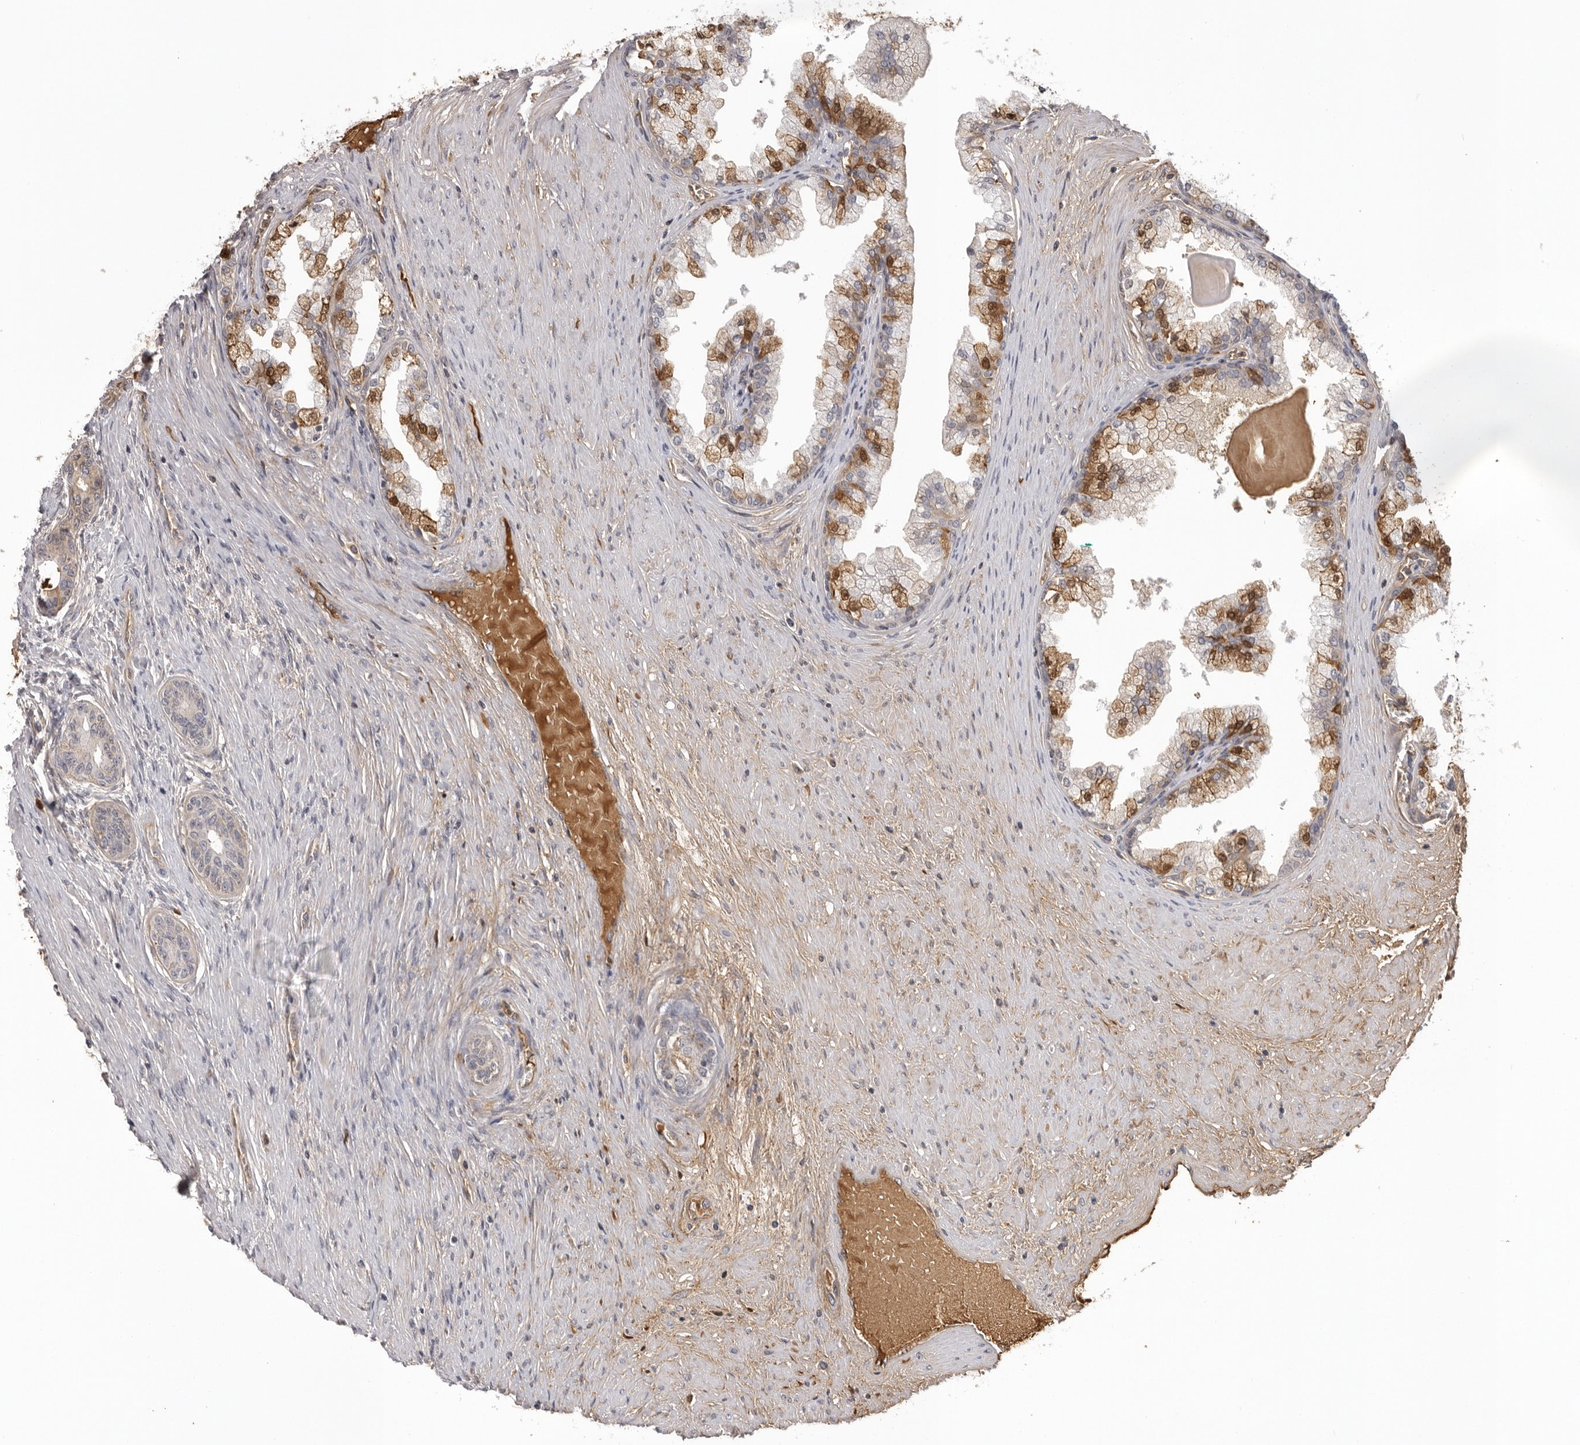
{"staining": {"intensity": "moderate", "quantity": "25%-75%", "location": "cytoplasmic/membranous,nuclear"}, "tissue": "prostate cancer", "cell_type": "Tumor cells", "image_type": "cancer", "snomed": [{"axis": "morphology", "description": "Normal tissue, NOS"}, {"axis": "morphology", "description": "Adenocarcinoma, Low grade"}, {"axis": "topography", "description": "Prostate"}, {"axis": "topography", "description": "Peripheral nerve tissue"}], "caption": "Immunohistochemistry (IHC) of human prostate adenocarcinoma (low-grade) demonstrates medium levels of moderate cytoplasmic/membranous and nuclear staining in about 25%-75% of tumor cells. (brown staining indicates protein expression, while blue staining denotes nuclei).", "gene": "PLEKHF2", "patient": {"sex": "male", "age": 71}}